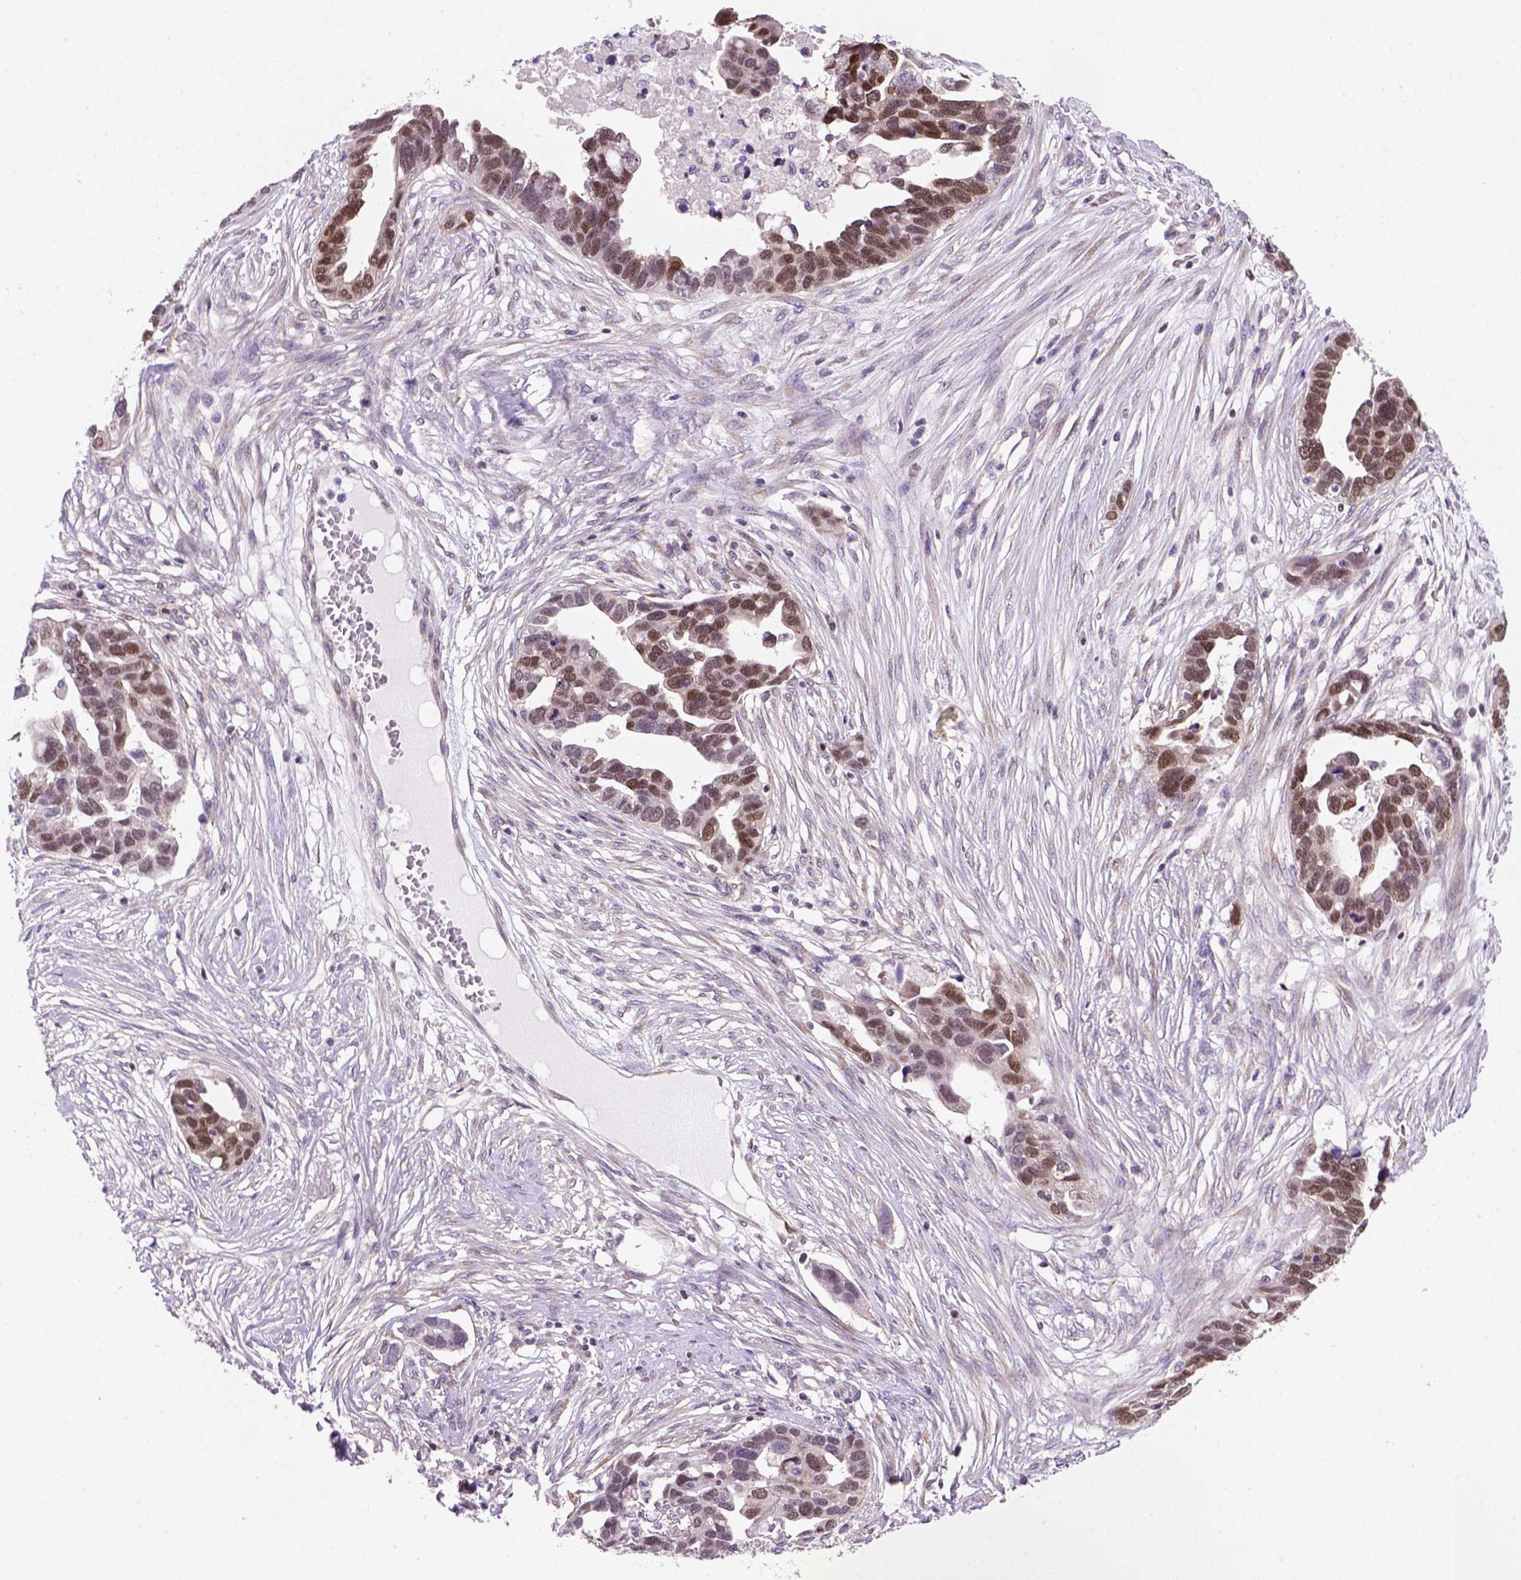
{"staining": {"intensity": "moderate", "quantity": "25%-75%", "location": "nuclear"}, "tissue": "ovarian cancer", "cell_type": "Tumor cells", "image_type": "cancer", "snomed": [{"axis": "morphology", "description": "Cystadenocarcinoma, serous, NOS"}, {"axis": "topography", "description": "Ovary"}], "caption": "A medium amount of moderate nuclear staining is appreciated in about 25%-75% of tumor cells in ovarian cancer tissue.", "gene": "MGMT", "patient": {"sex": "female", "age": 54}}